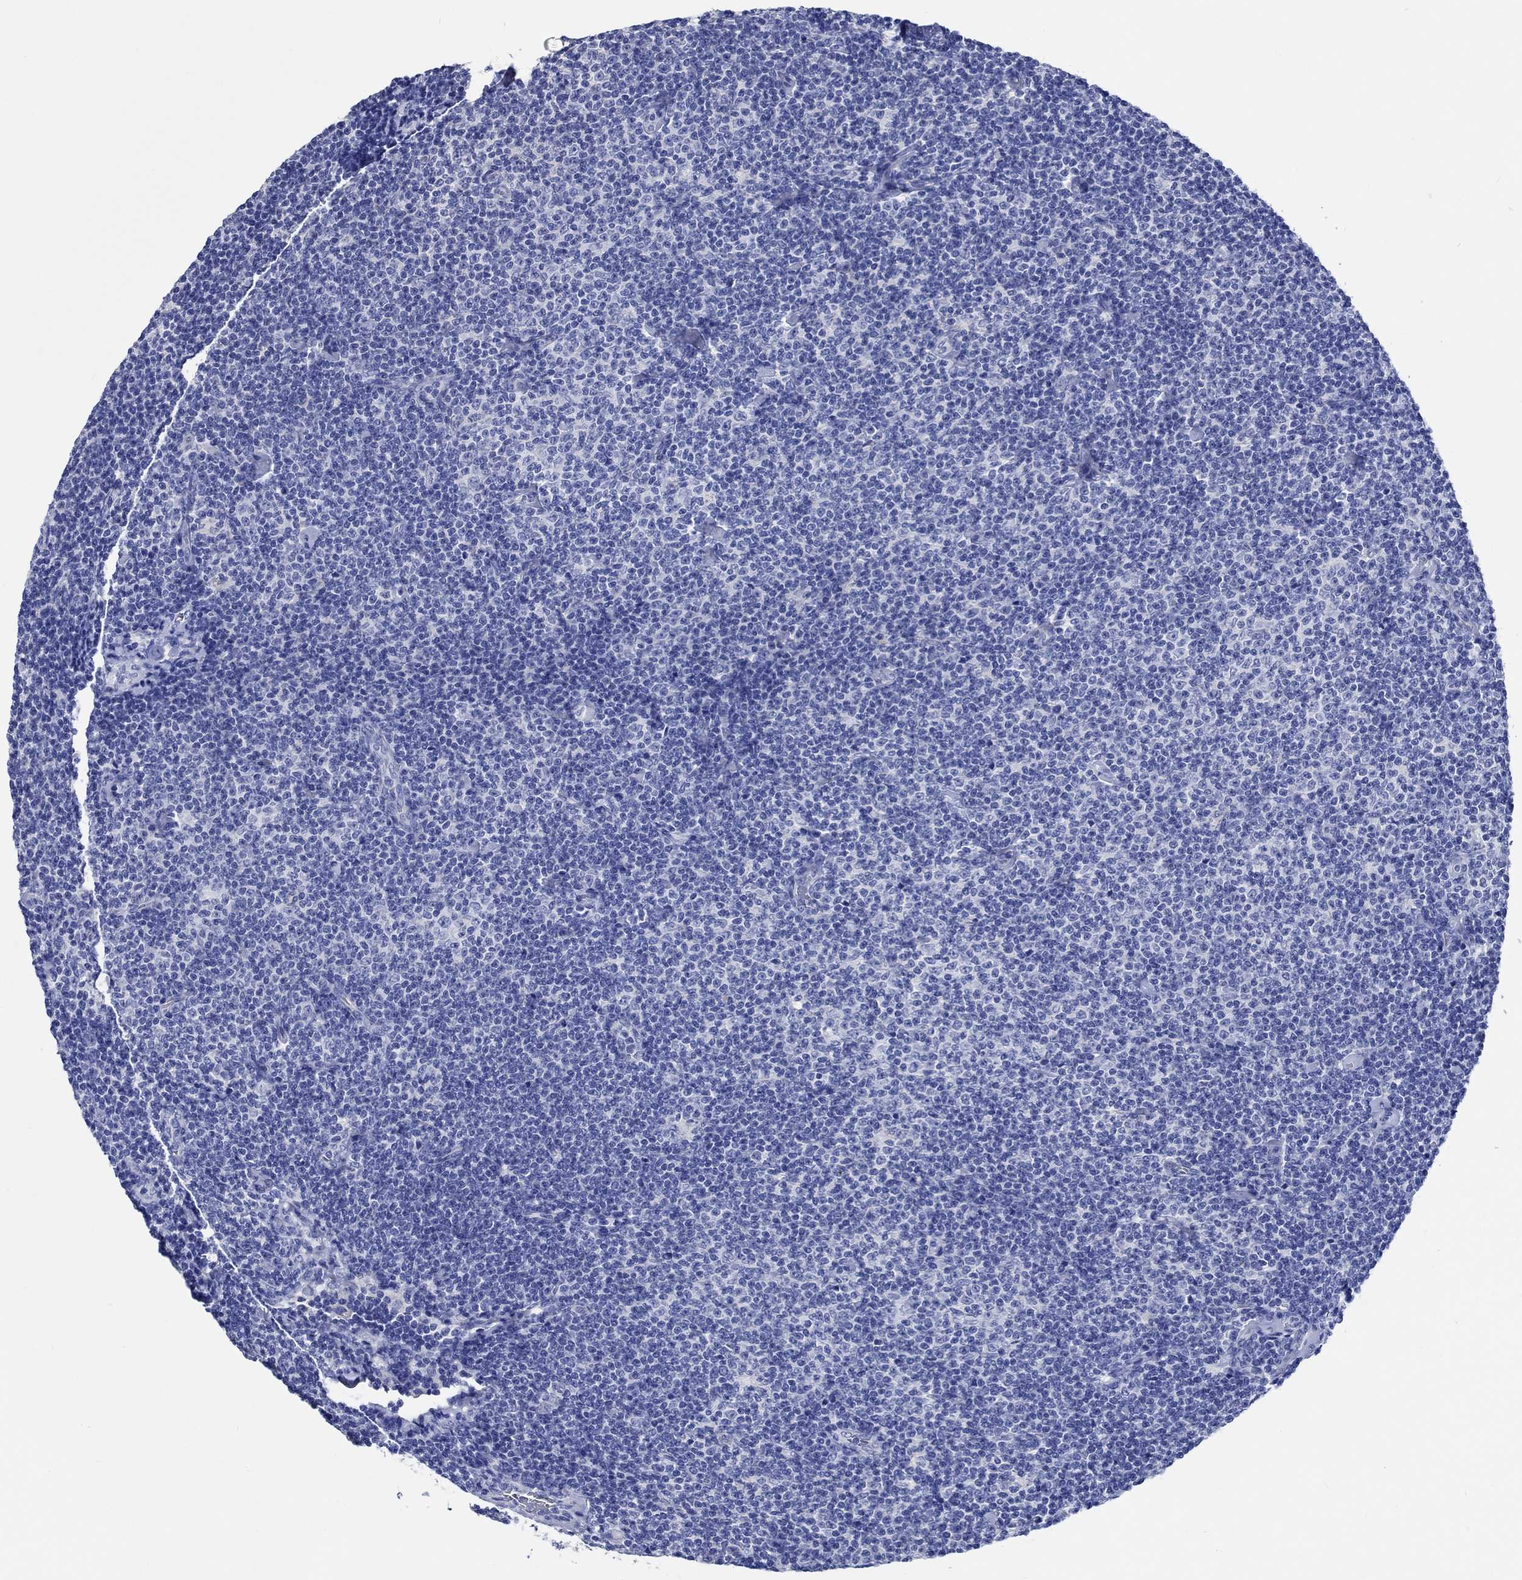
{"staining": {"intensity": "negative", "quantity": "none", "location": "none"}, "tissue": "lymphoma", "cell_type": "Tumor cells", "image_type": "cancer", "snomed": [{"axis": "morphology", "description": "Malignant lymphoma, non-Hodgkin's type, Low grade"}, {"axis": "topography", "description": "Lymph node"}], "caption": "Low-grade malignant lymphoma, non-Hodgkin's type stained for a protein using immunohistochemistry demonstrates no positivity tumor cells.", "gene": "SHISA4", "patient": {"sex": "male", "age": 81}}